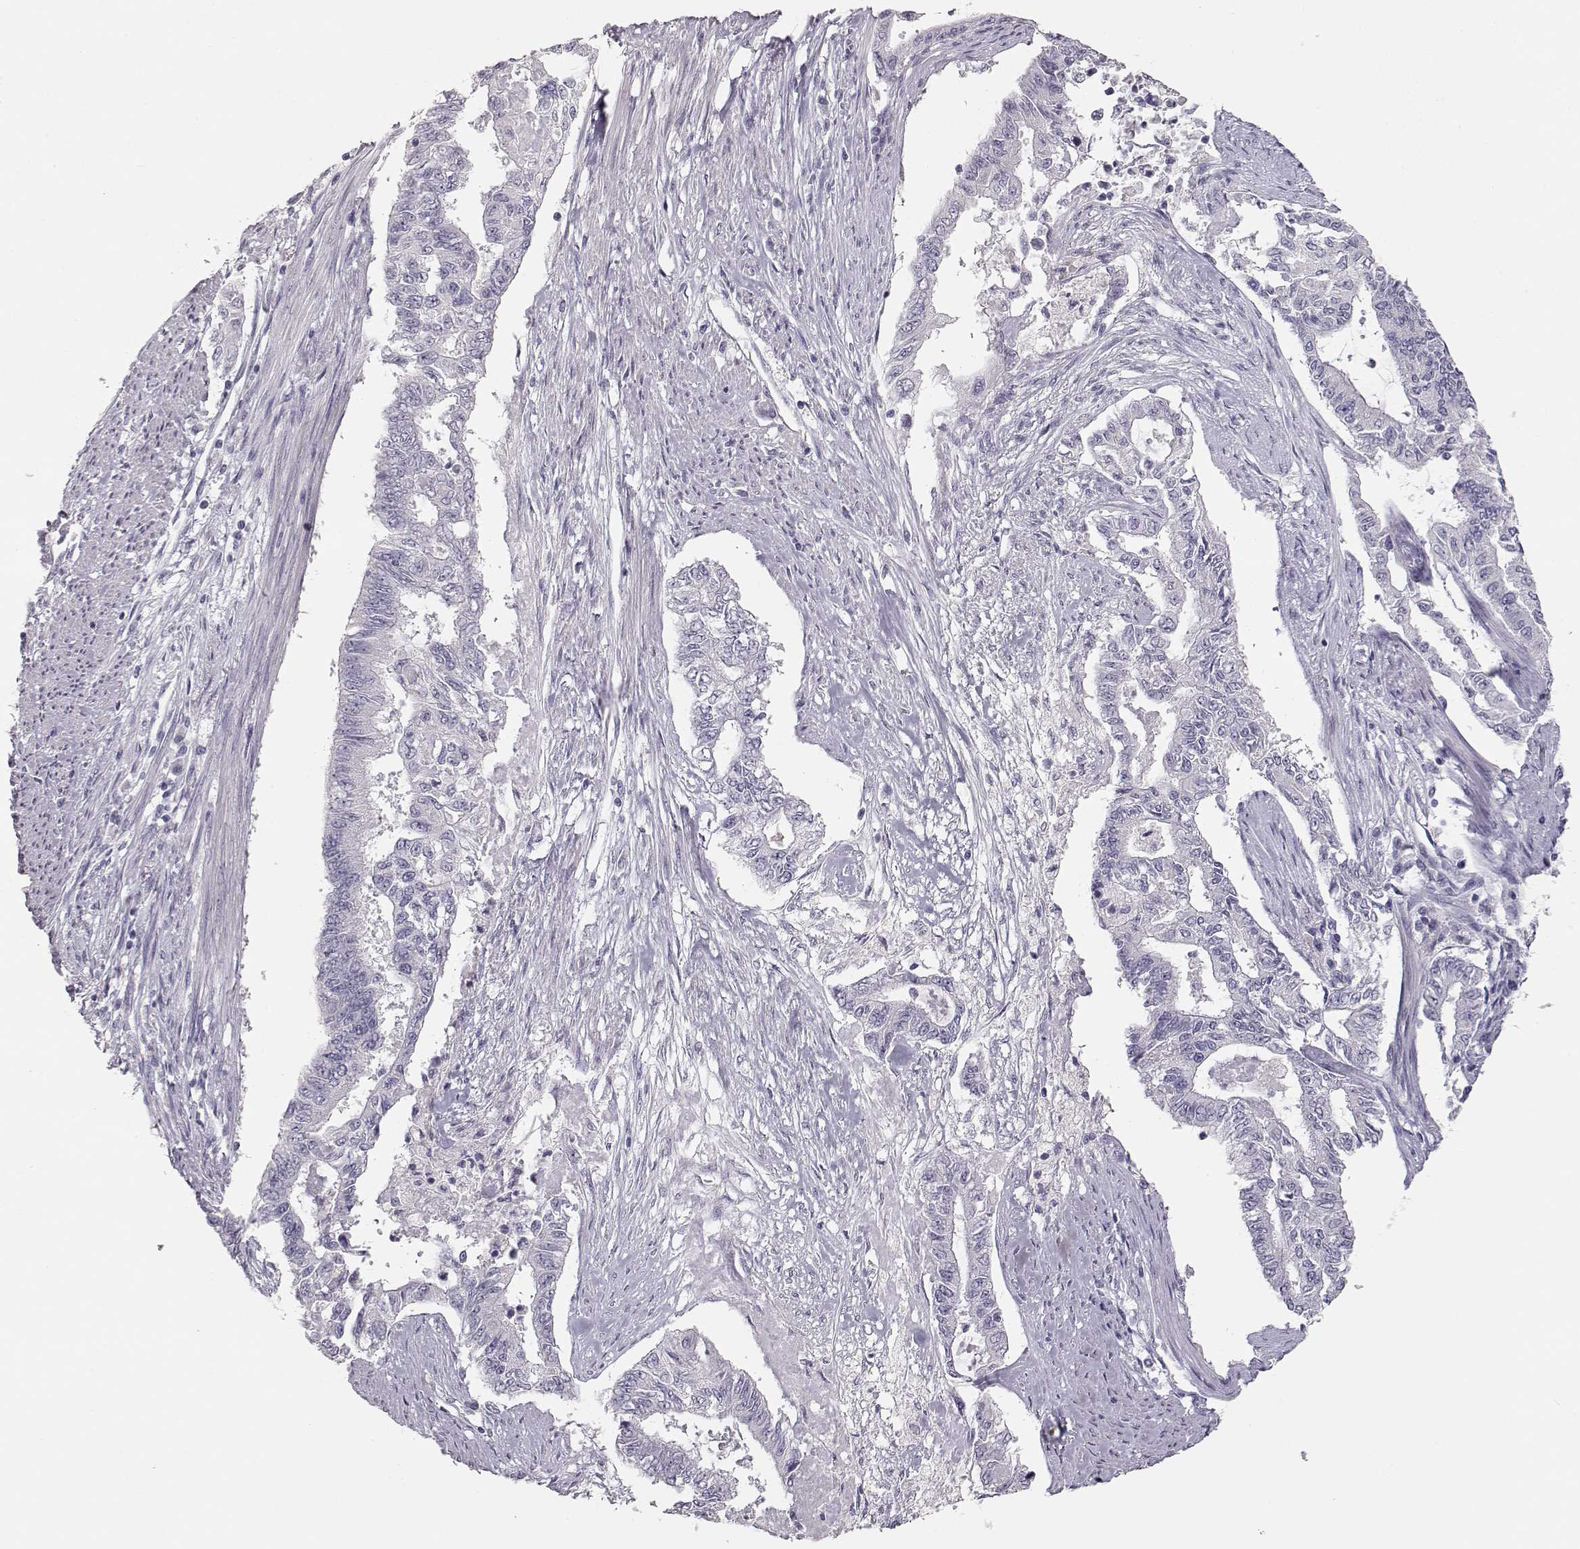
{"staining": {"intensity": "negative", "quantity": "none", "location": "none"}, "tissue": "endometrial cancer", "cell_type": "Tumor cells", "image_type": "cancer", "snomed": [{"axis": "morphology", "description": "Adenocarcinoma, NOS"}, {"axis": "topography", "description": "Uterus"}], "caption": "Tumor cells are negative for brown protein staining in adenocarcinoma (endometrial).", "gene": "TKTL1", "patient": {"sex": "female", "age": 59}}